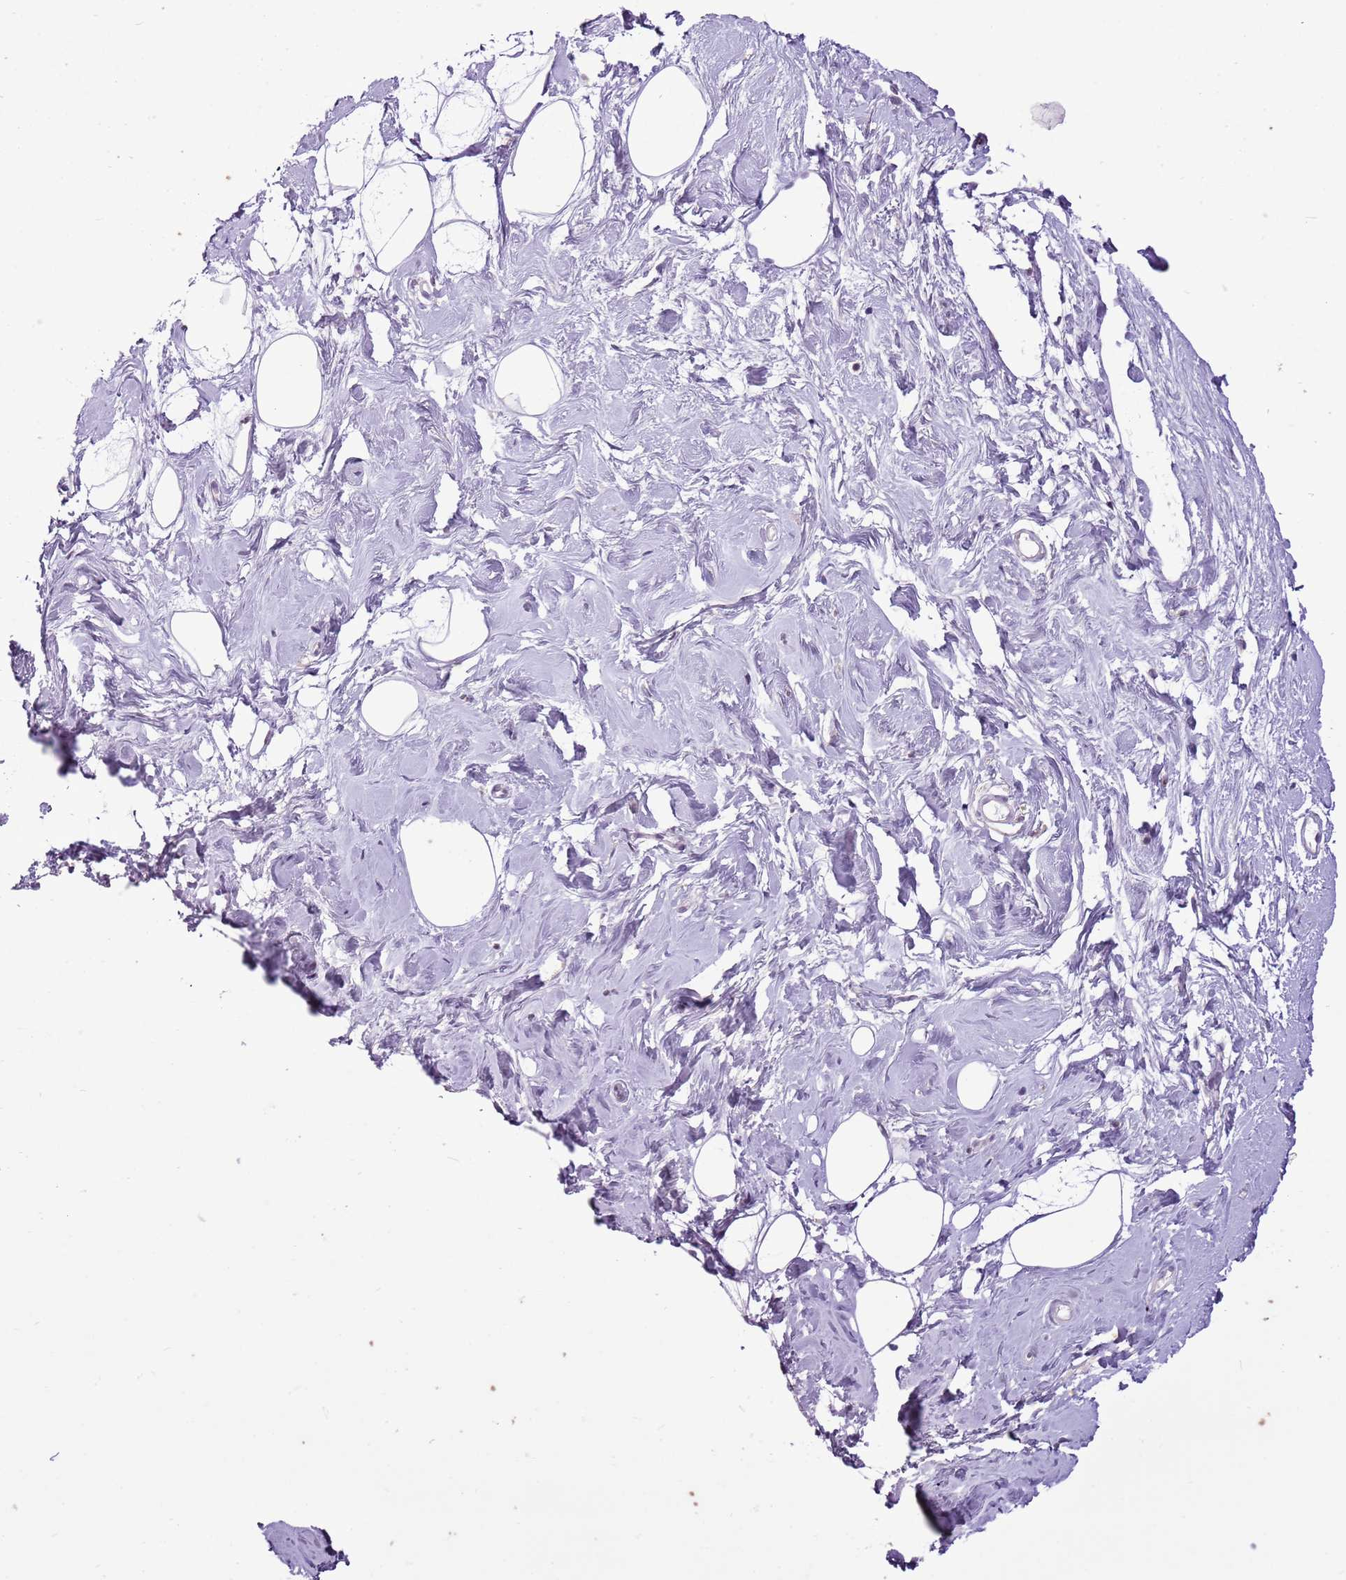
{"staining": {"intensity": "negative", "quantity": "none", "location": "none"}, "tissue": "breast", "cell_type": "Adipocytes", "image_type": "normal", "snomed": [{"axis": "morphology", "description": "Normal tissue, NOS"}, {"axis": "morphology", "description": "Adenoma, NOS"}, {"axis": "topography", "description": "Breast"}], "caption": "Breast stained for a protein using IHC displays no expression adipocytes.", "gene": "FAM120C", "patient": {"sex": "female", "age": 23}}